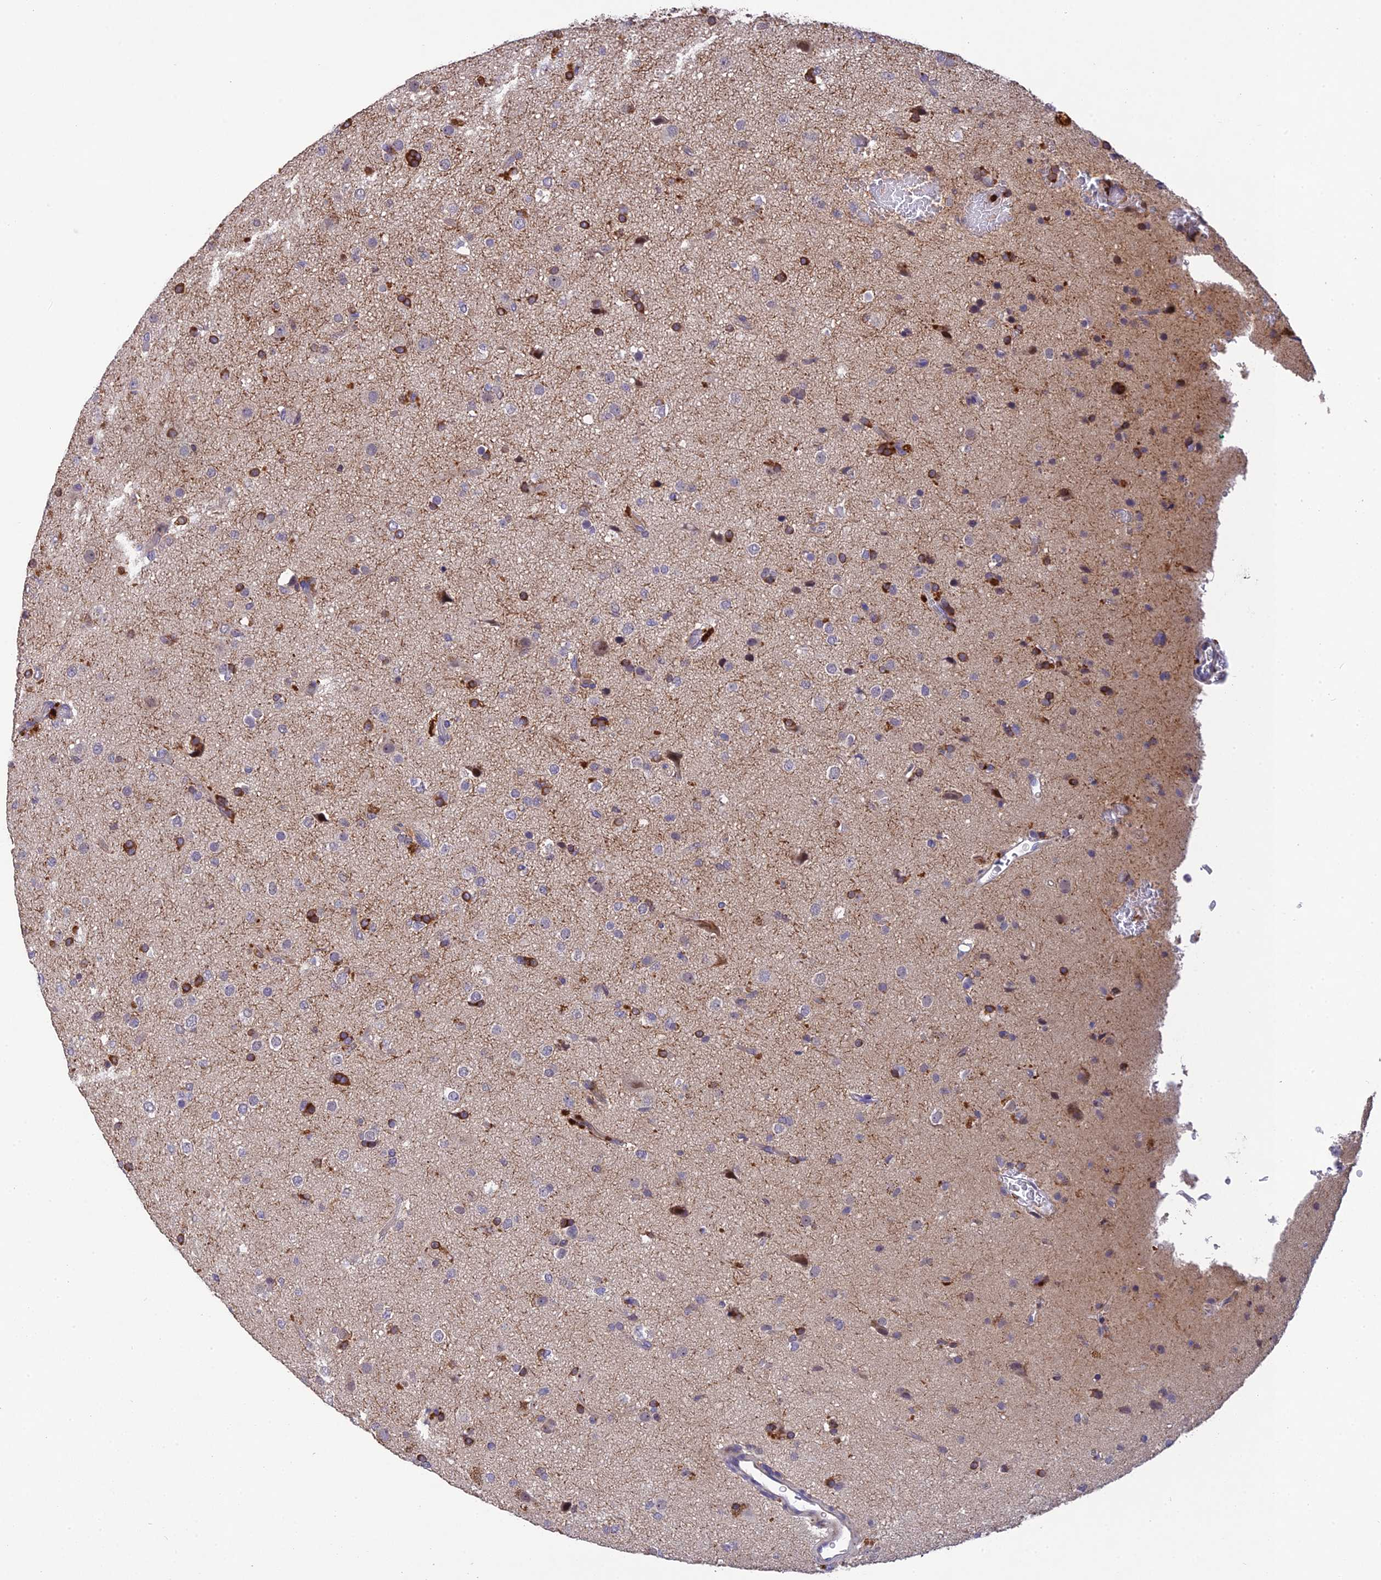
{"staining": {"intensity": "strong", "quantity": "<25%", "location": "cytoplasmic/membranous"}, "tissue": "glioma", "cell_type": "Tumor cells", "image_type": "cancer", "snomed": [{"axis": "morphology", "description": "Glioma, malignant, Low grade"}, {"axis": "topography", "description": "Brain"}], "caption": "Immunohistochemistry (IHC) image of low-grade glioma (malignant) stained for a protein (brown), which reveals medium levels of strong cytoplasmic/membranous expression in about <25% of tumor cells.", "gene": "DENND5B", "patient": {"sex": "male", "age": 65}}